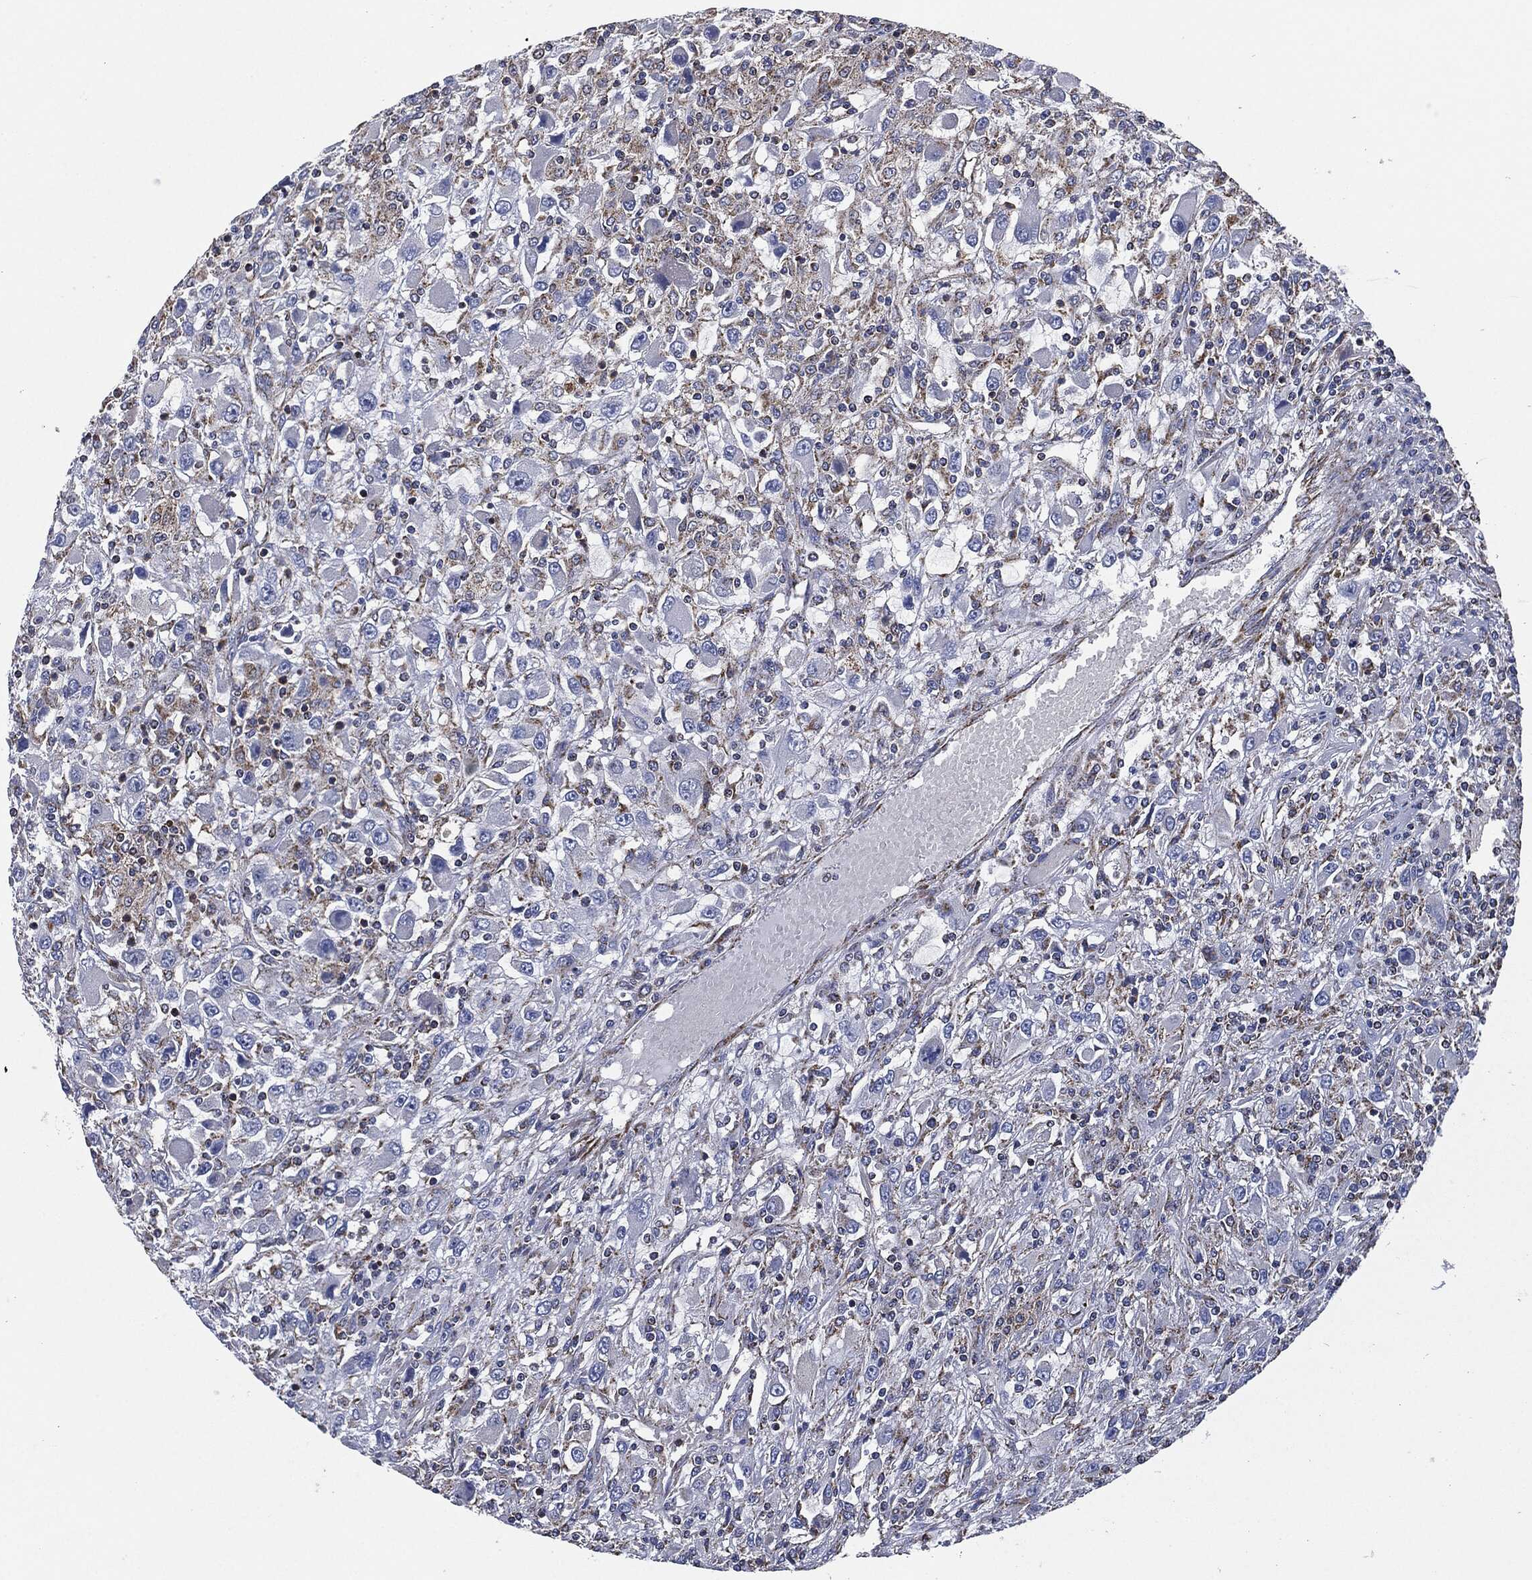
{"staining": {"intensity": "negative", "quantity": "none", "location": "none"}, "tissue": "renal cancer", "cell_type": "Tumor cells", "image_type": "cancer", "snomed": [{"axis": "morphology", "description": "Adenocarcinoma, NOS"}, {"axis": "topography", "description": "Kidney"}], "caption": "IHC image of neoplastic tissue: human renal adenocarcinoma stained with DAB (3,3'-diaminobenzidine) displays no significant protein expression in tumor cells. Brightfield microscopy of immunohistochemistry stained with DAB (brown) and hematoxylin (blue), captured at high magnification.", "gene": "NDUFV2", "patient": {"sex": "female", "age": 67}}